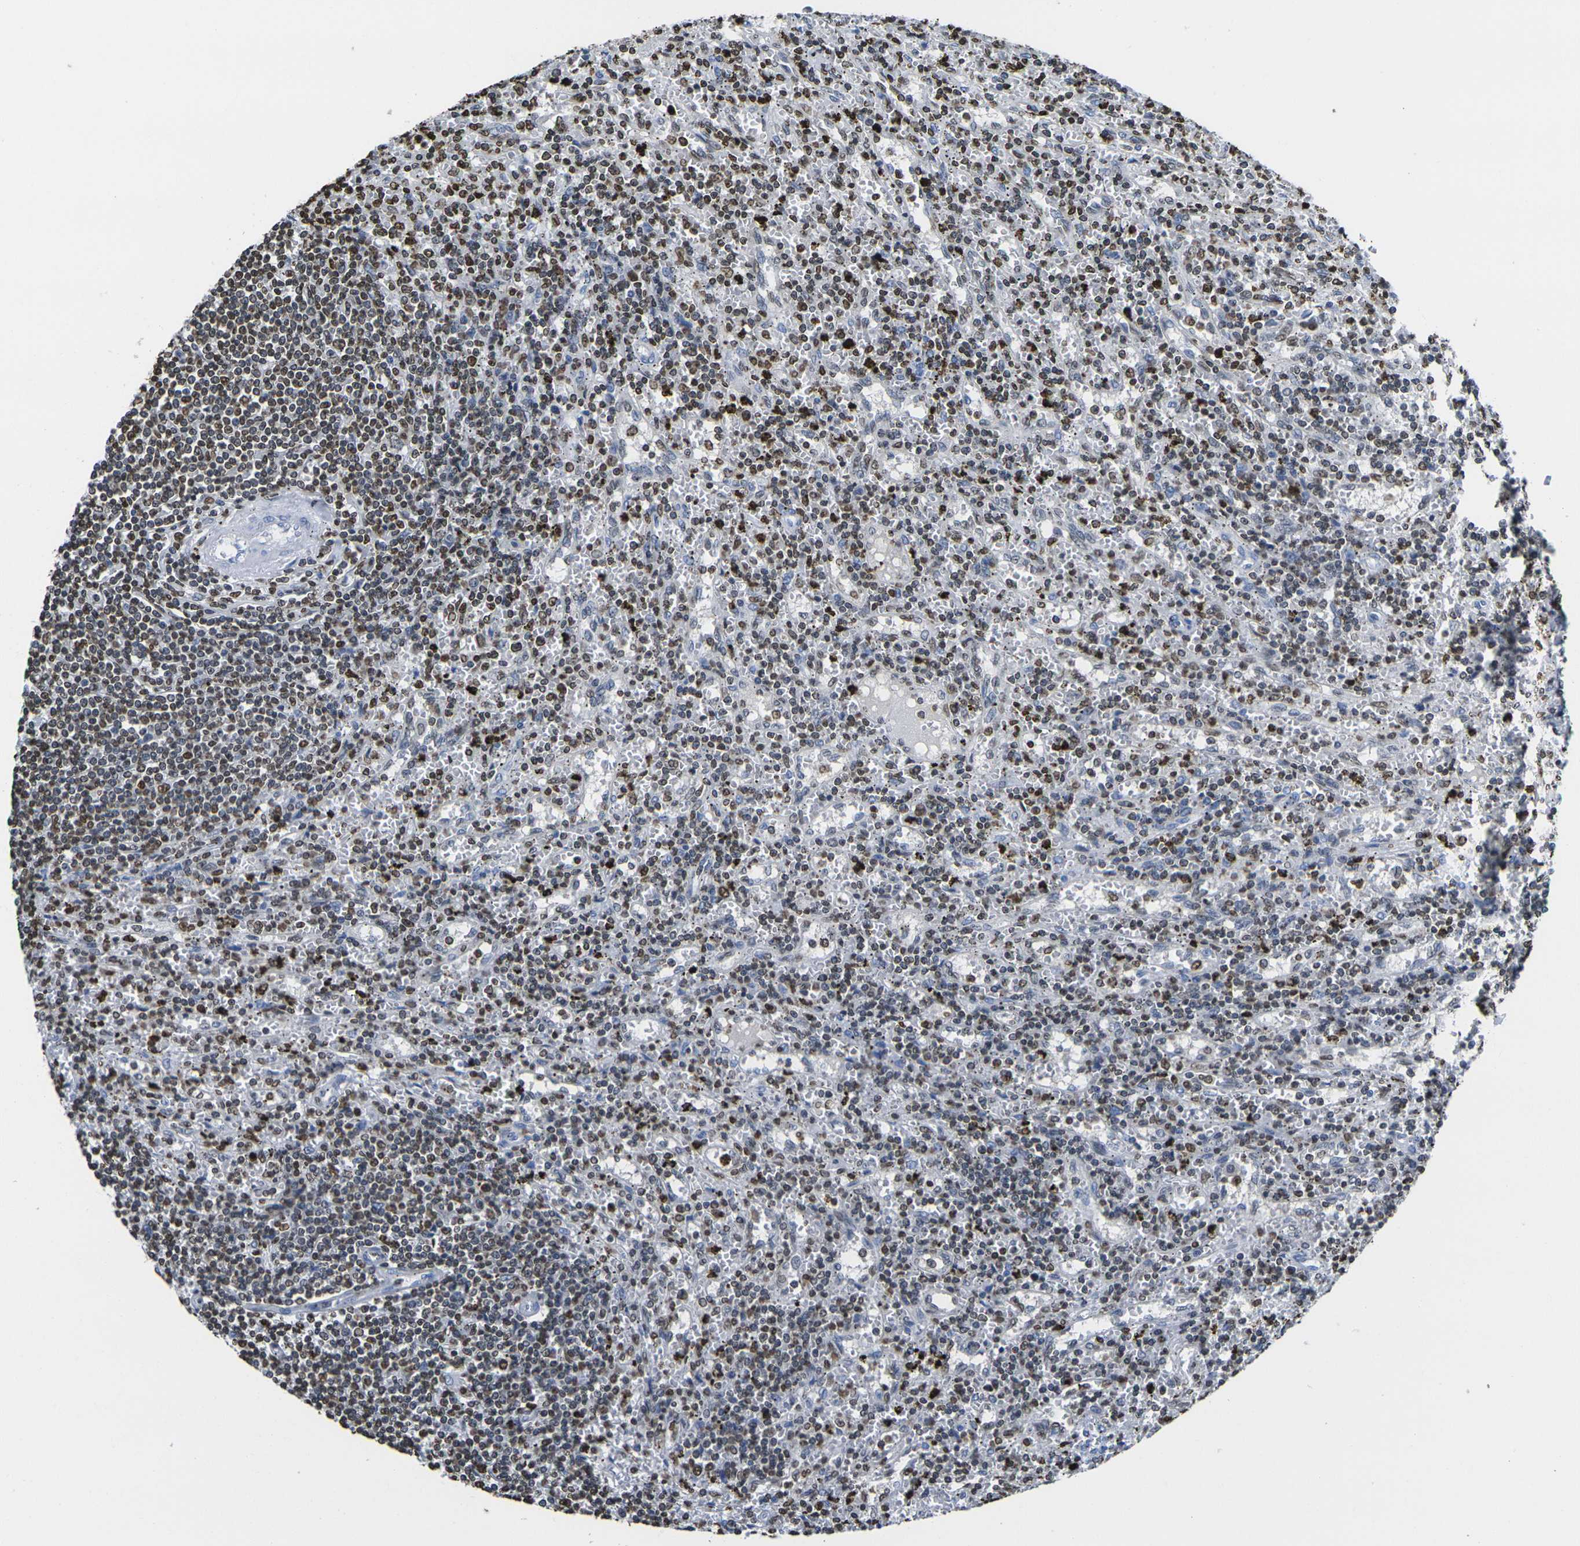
{"staining": {"intensity": "strong", "quantity": "25%-75%", "location": "nuclear"}, "tissue": "lymphoma", "cell_type": "Tumor cells", "image_type": "cancer", "snomed": [{"axis": "morphology", "description": "Malignant lymphoma, non-Hodgkin's type, Low grade"}, {"axis": "topography", "description": "Spleen"}], "caption": "IHC staining of lymphoma, which shows high levels of strong nuclear expression in approximately 25%-75% of tumor cells indicating strong nuclear protein positivity. The staining was performed using DAB (3,3'-diaminobenzidine) (brown) for protein detection and nuclei were counterstained in hematoxylin (blue).", "gene": "DRAXIN", "patient": {"sex": "male", "age": 76}}